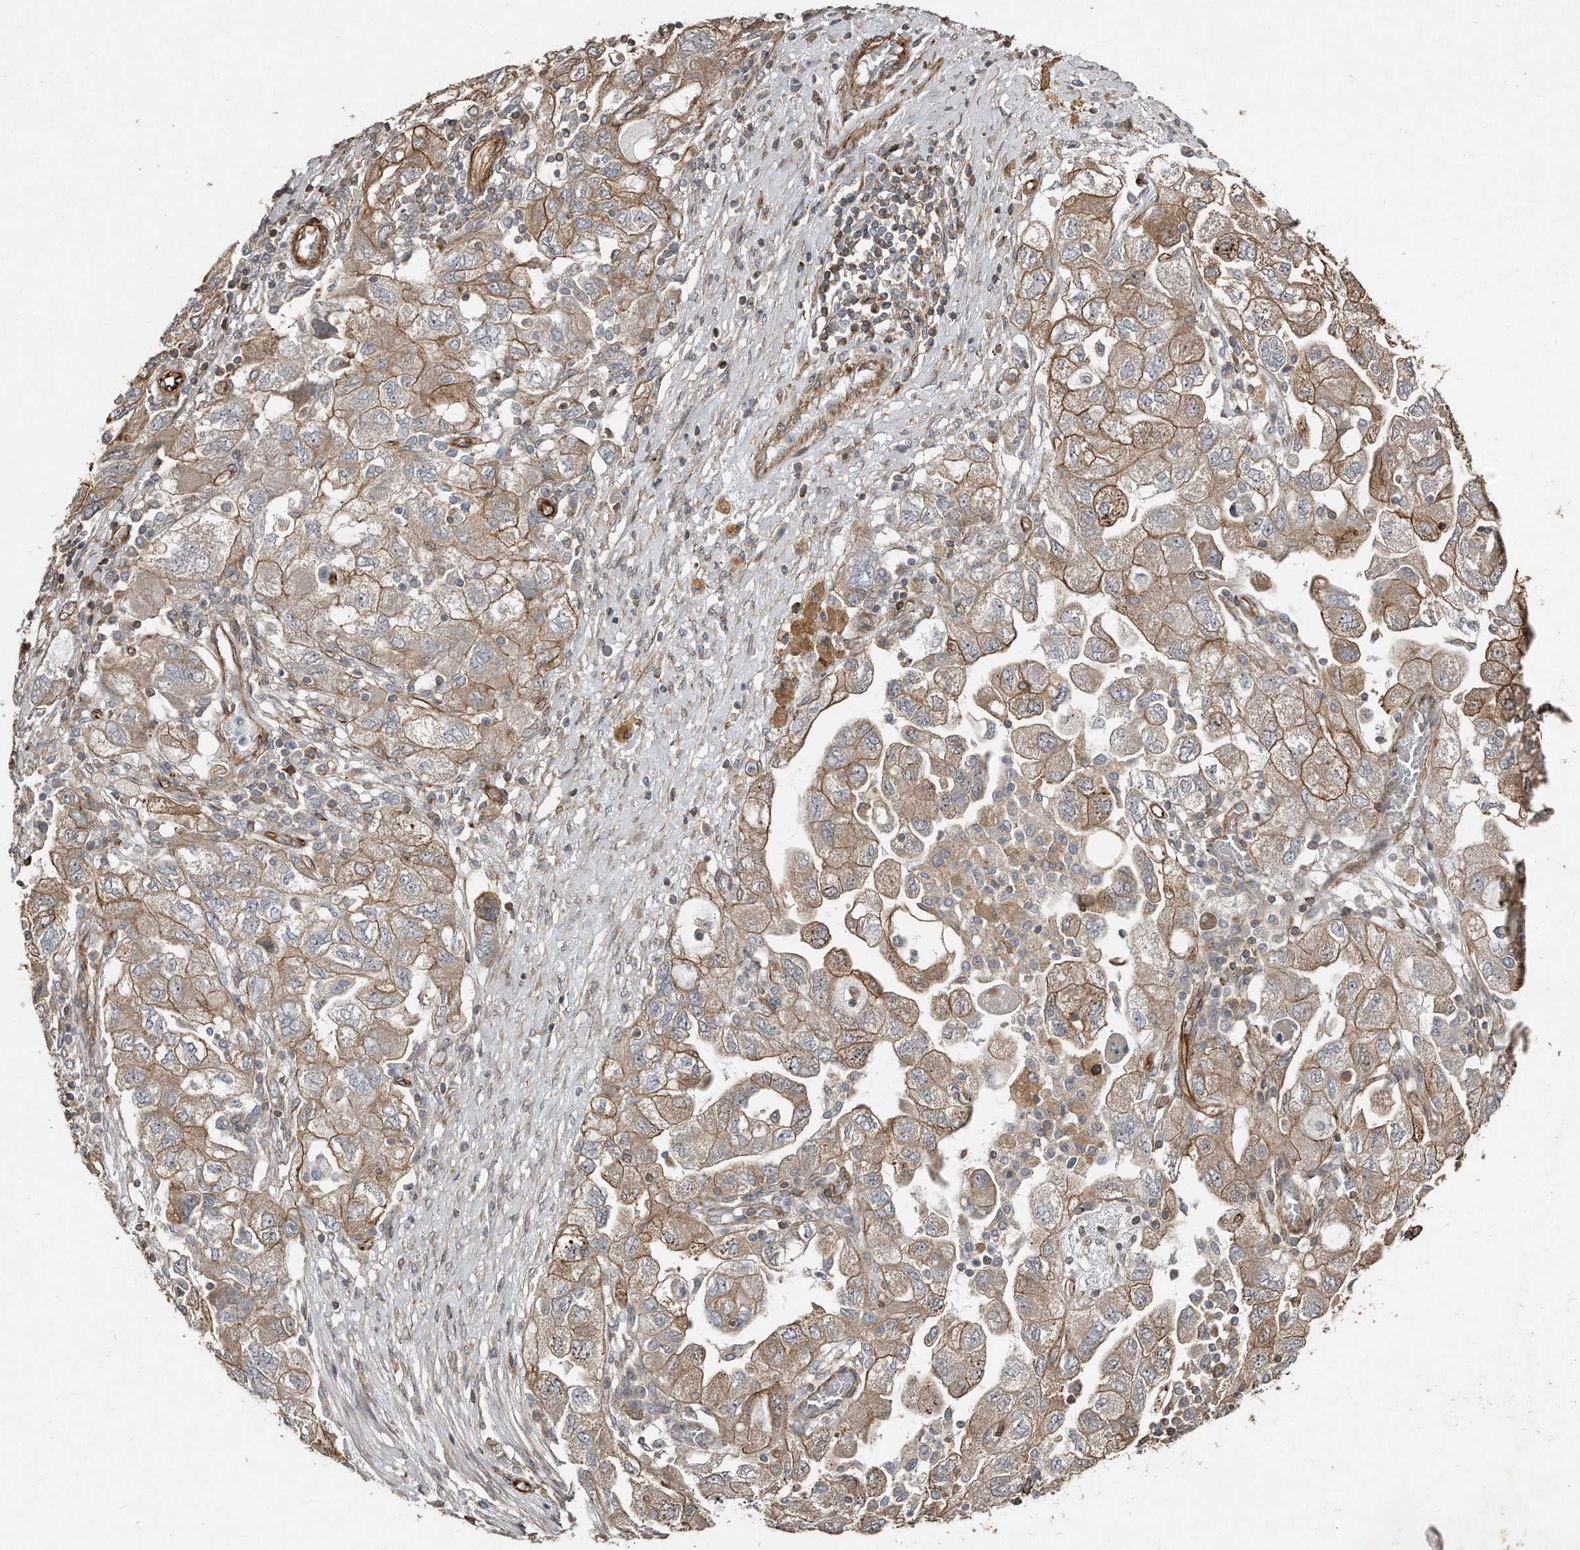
{"staining": {"intensity": "moderate", "quantity": ">75%", "location": "cytoplasmic/membranous"}, "tissue": "ovarian cancer", "cell_type": "Tumor cells", "image_type": "cancer", "snomed": [{"axis": "morphology", "description": "Carcinoma, NOS"}, {"axis": "morphology", "description": "Cystadenocarcinoma, serous, NOS"}, {"axis": "topography", "description": "Ovary"}], "caption": "Ovarian cancer (carcinoma) stained with immunohistochemistry (IHC) shows moderate cytoplasmic/membranous staining in approximately >75% of tumor cells.", "gene": "SNAP47", "patient": {"sex": "female", "age": 69}}